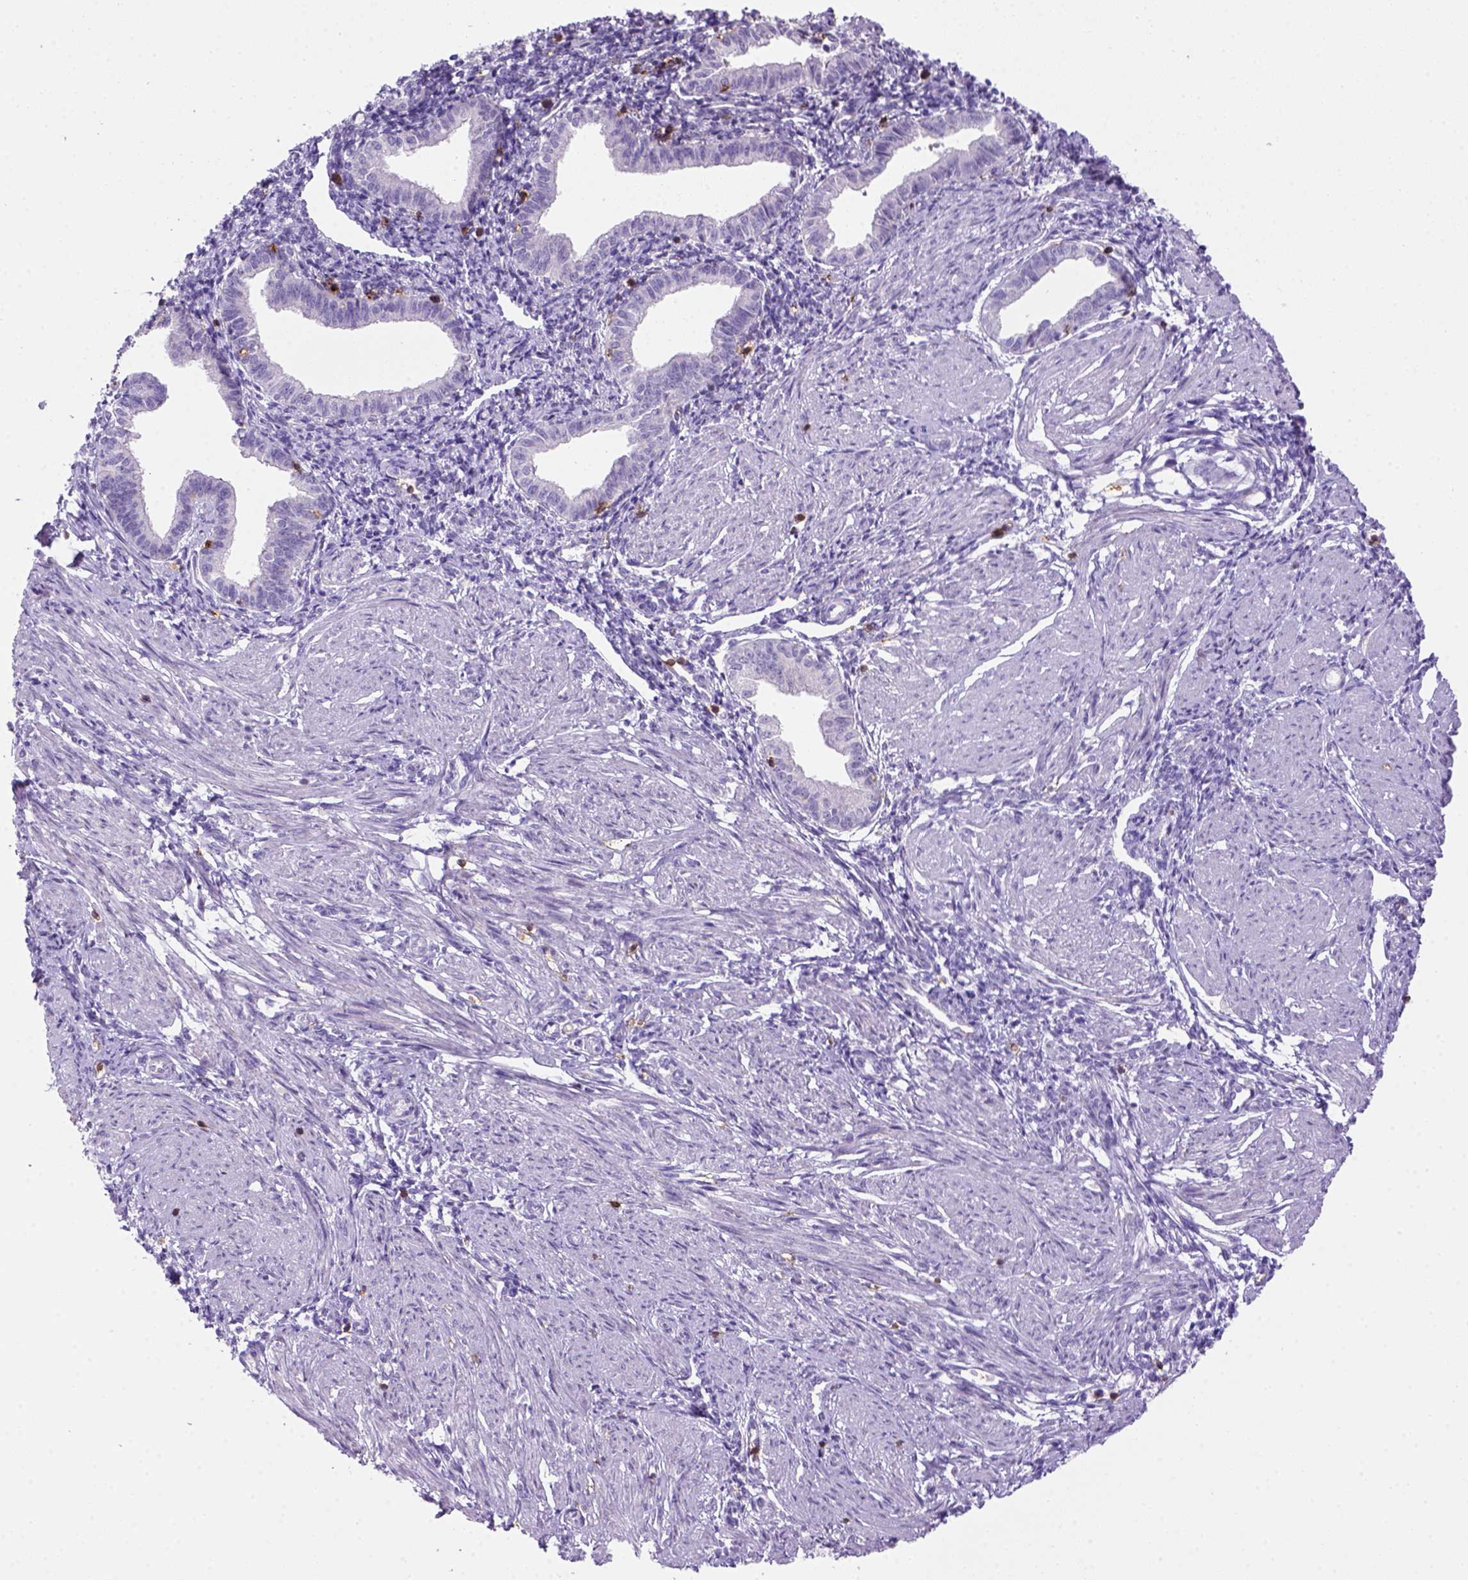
{"staining": {"intensity": "negative", "quantity": "none", "location": "none"}, "tissue": "endometrium", "cell_type": "Cells in endometrial stroma", "image_type": "normal", "snomed": [{"axis": "morphology", "description": "Normal tissue, NOS"}, {"axis": "topography", "description": "Endometrium"}], "caption": "Protein analysis of normal endometrium reveals no significant expression in cells in endometrial stroma.", "gene": "CD3E", "patient": {"sex": "female", "age": 37}}